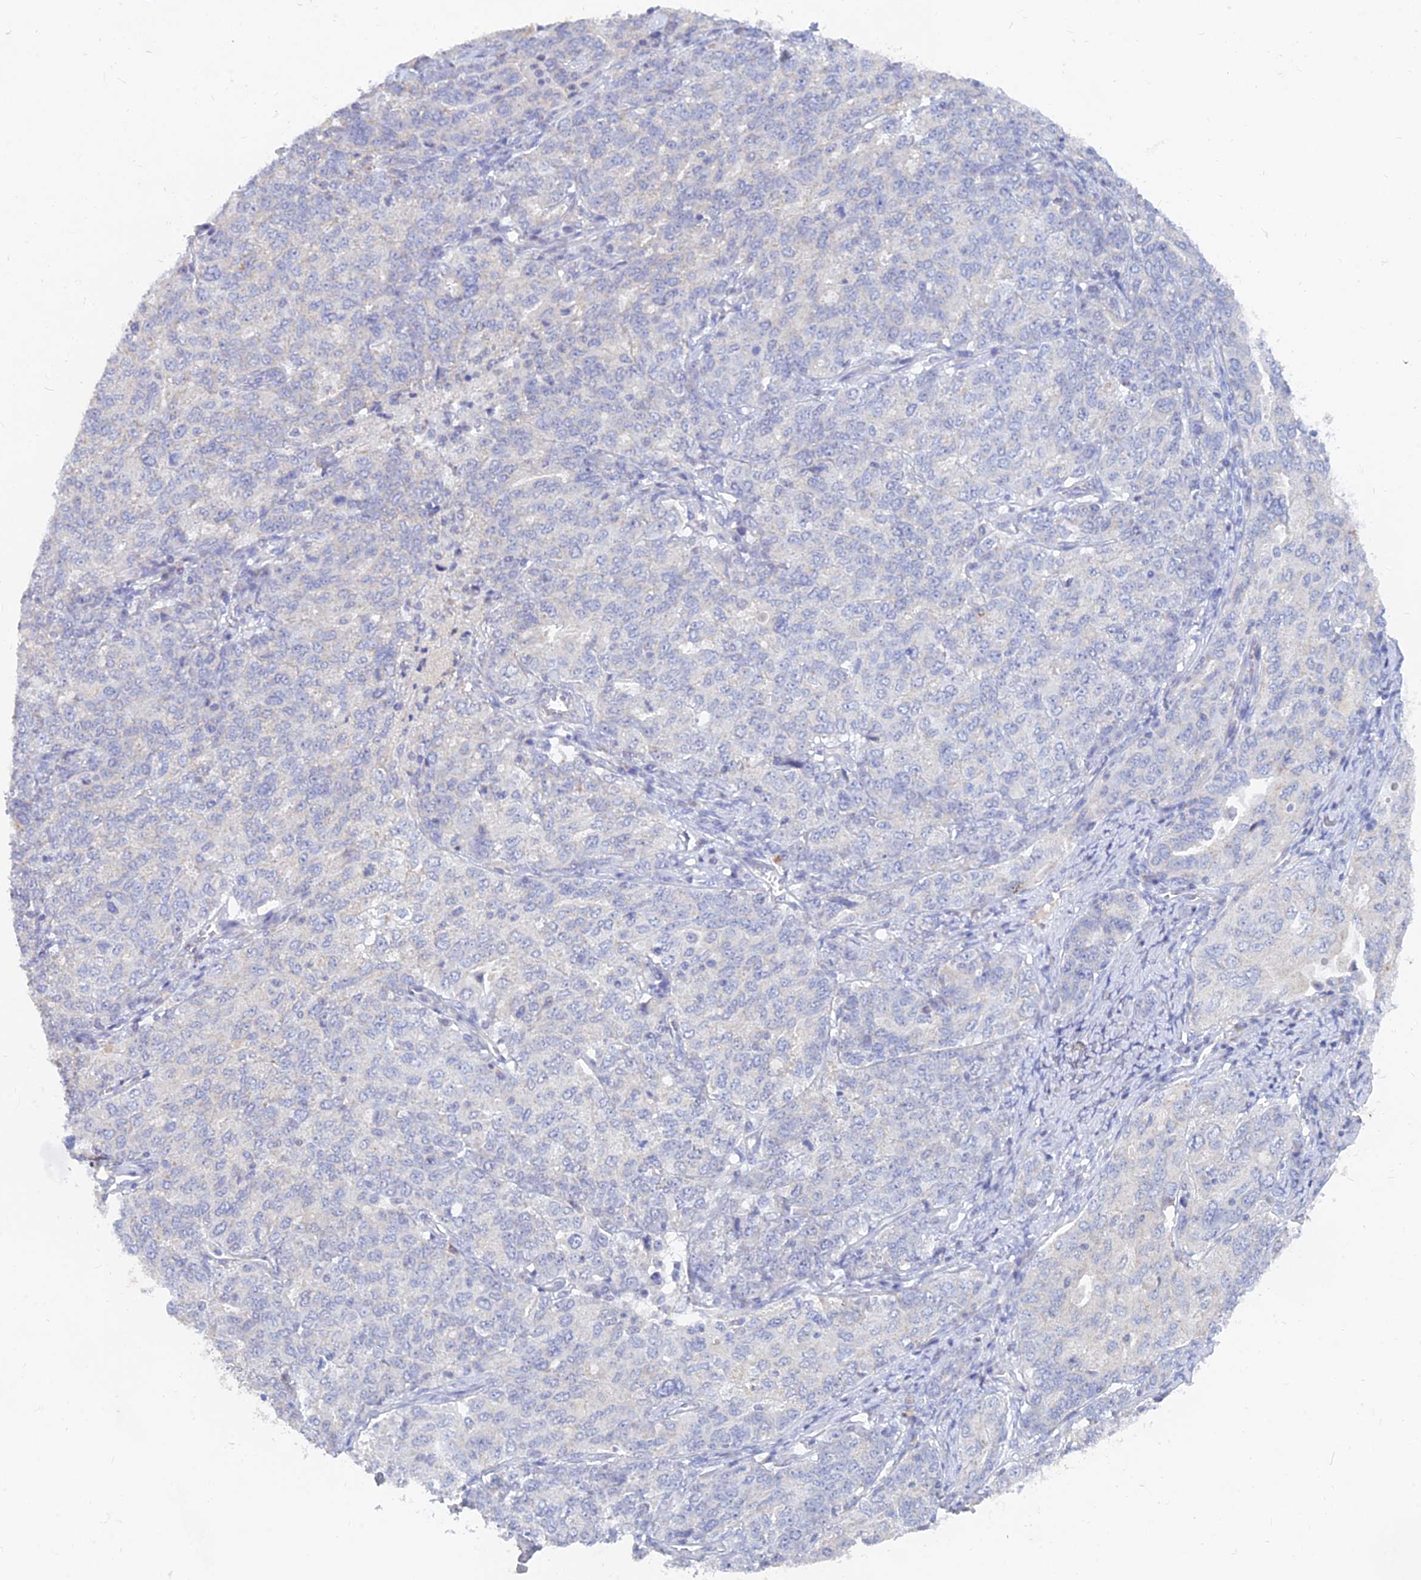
{"staining": {"intensity": "negative", "quantity": "none", "location": "none"}, "tissue": "ovarian cancer", "cell_type": "Tumor cells", "image_type": "cancer", "snomed": [{"axis": "morphology", "description": "Carcinoma, endometroid"}, {"axis": "topography", "description": "Ovary"}], "caption": "This is an IHC histopathology image of human ovarian cancer. There is no positivity in tumor cells.", "gene": "LRIF1", "patient": {"sex": "female", "age": 62}}